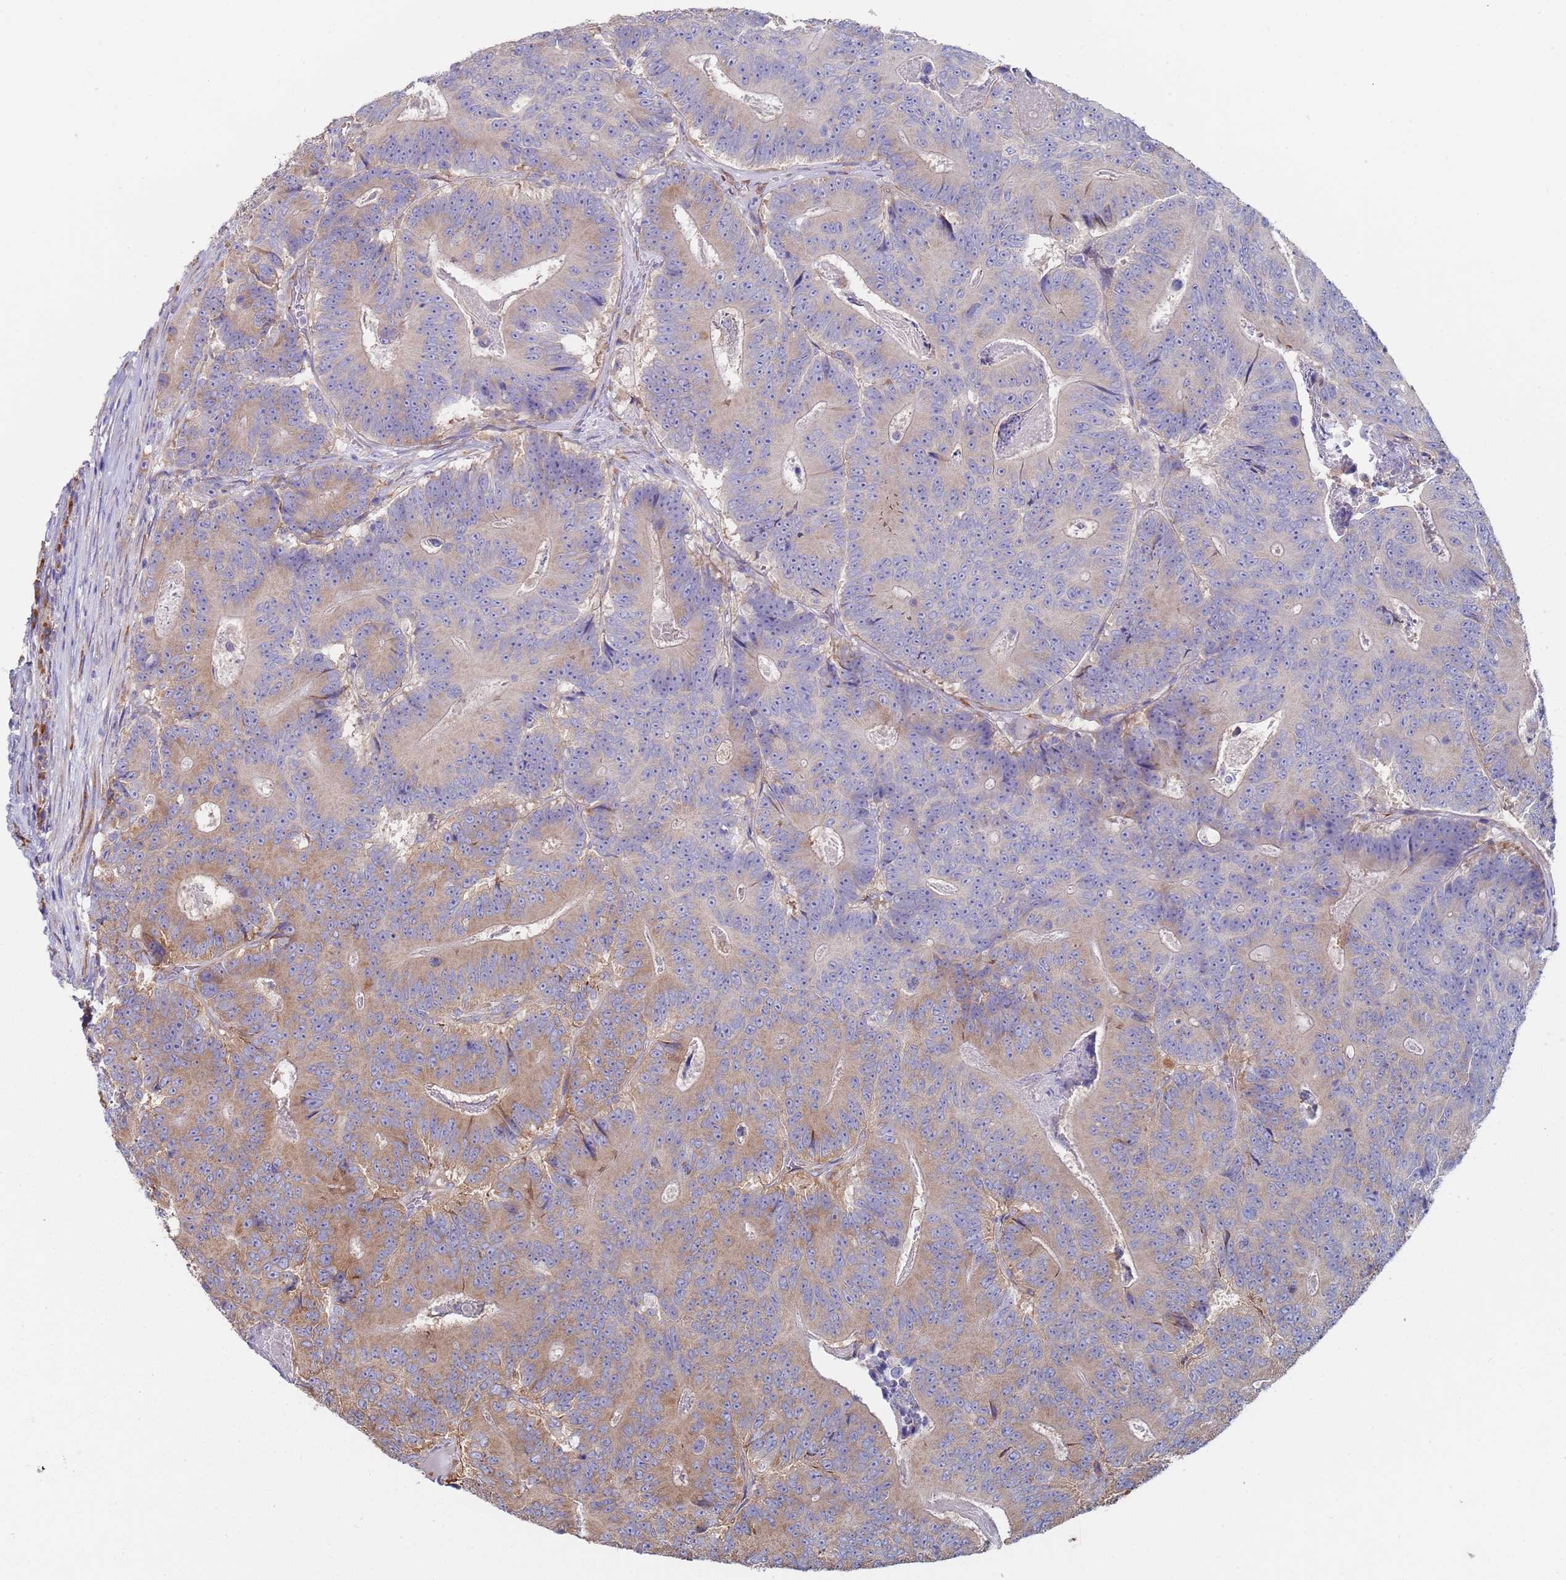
{"staining": {"intensity": "moderate", "quantity": "25%-75%", "location": "cytoplasmic/membranous"}, "tissue": "colorectal cancer", "cell_type": "Tumor cells", "image_type": "cancer", "snomed": [{"axis": "morphology", "description": "Adenocarcinoma, NOS"}, {"axis": "topography", "description": "Colon"}], "caption": "This is a histology image of IHC staining of adenocarcinoma (colorectal), which shows moderate expression in the cytoplasmic/membranous of tumor cells.", "gene": "ZNF844", "patient": {"sex": "male", "age": 83}}